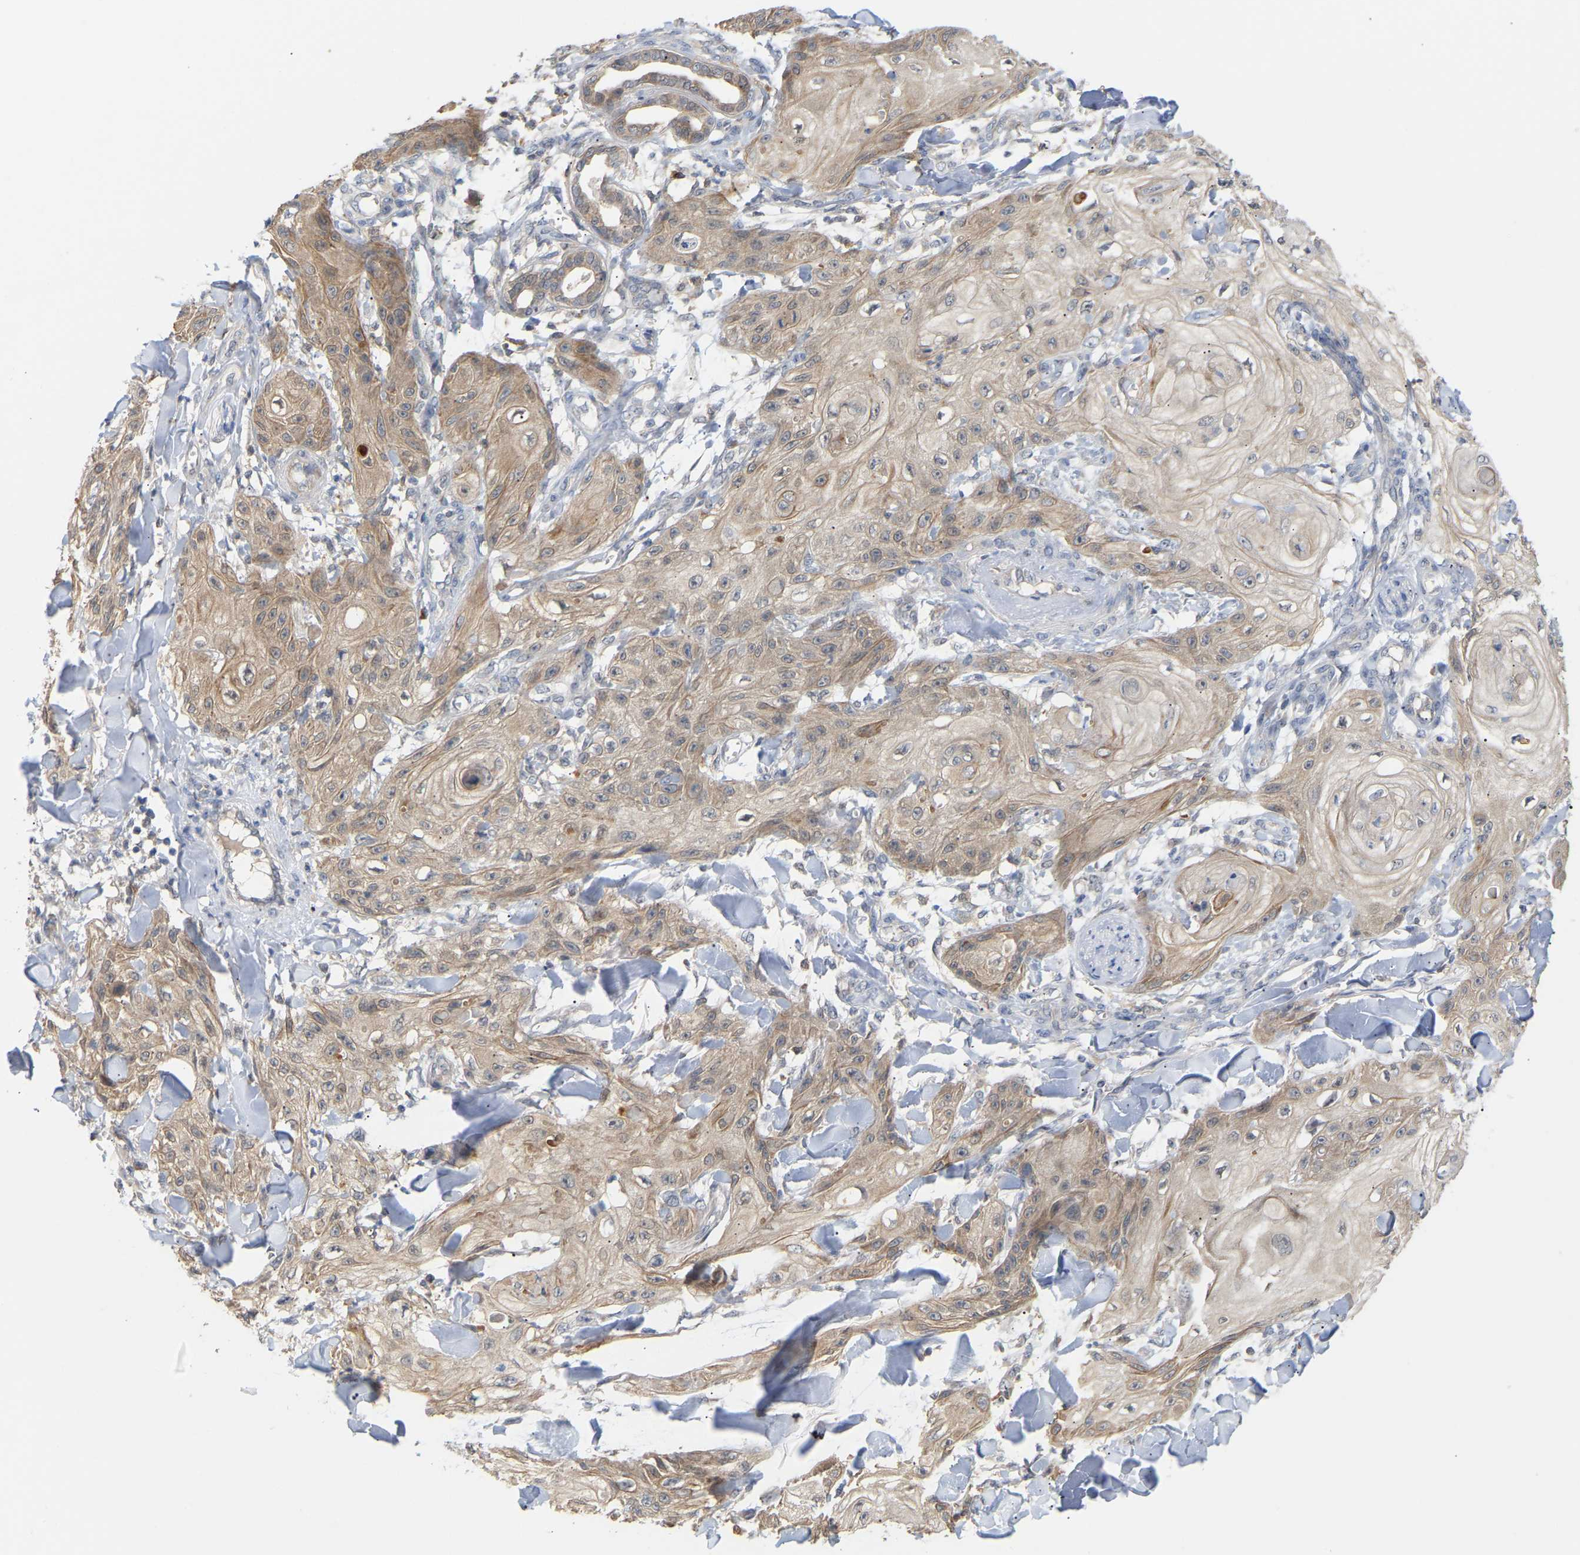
{"staining": {"intensity": "weak", "quantity": "25%-75%", "location": "cytoplasmic/membranous"}, "tissue": "skin cancer", "cell_type": "Tumor cells", "image_type": "cancer", "snomed": [{"axis": "morphology", "description": "Squamous cell carcinoma, NOS"}, {"axis": "topography", "description": "Skin"}], "caption": "A brown stain highlights weak cytoplasmic/membranous positivity of a protein in human squamous cell carcinoma (skin) tumor cells. (brown staining indicates protein expression, while blue staining denotes nuclei).", "gene": "TPMT", "patient": {"sex": "male", "age": 74}}